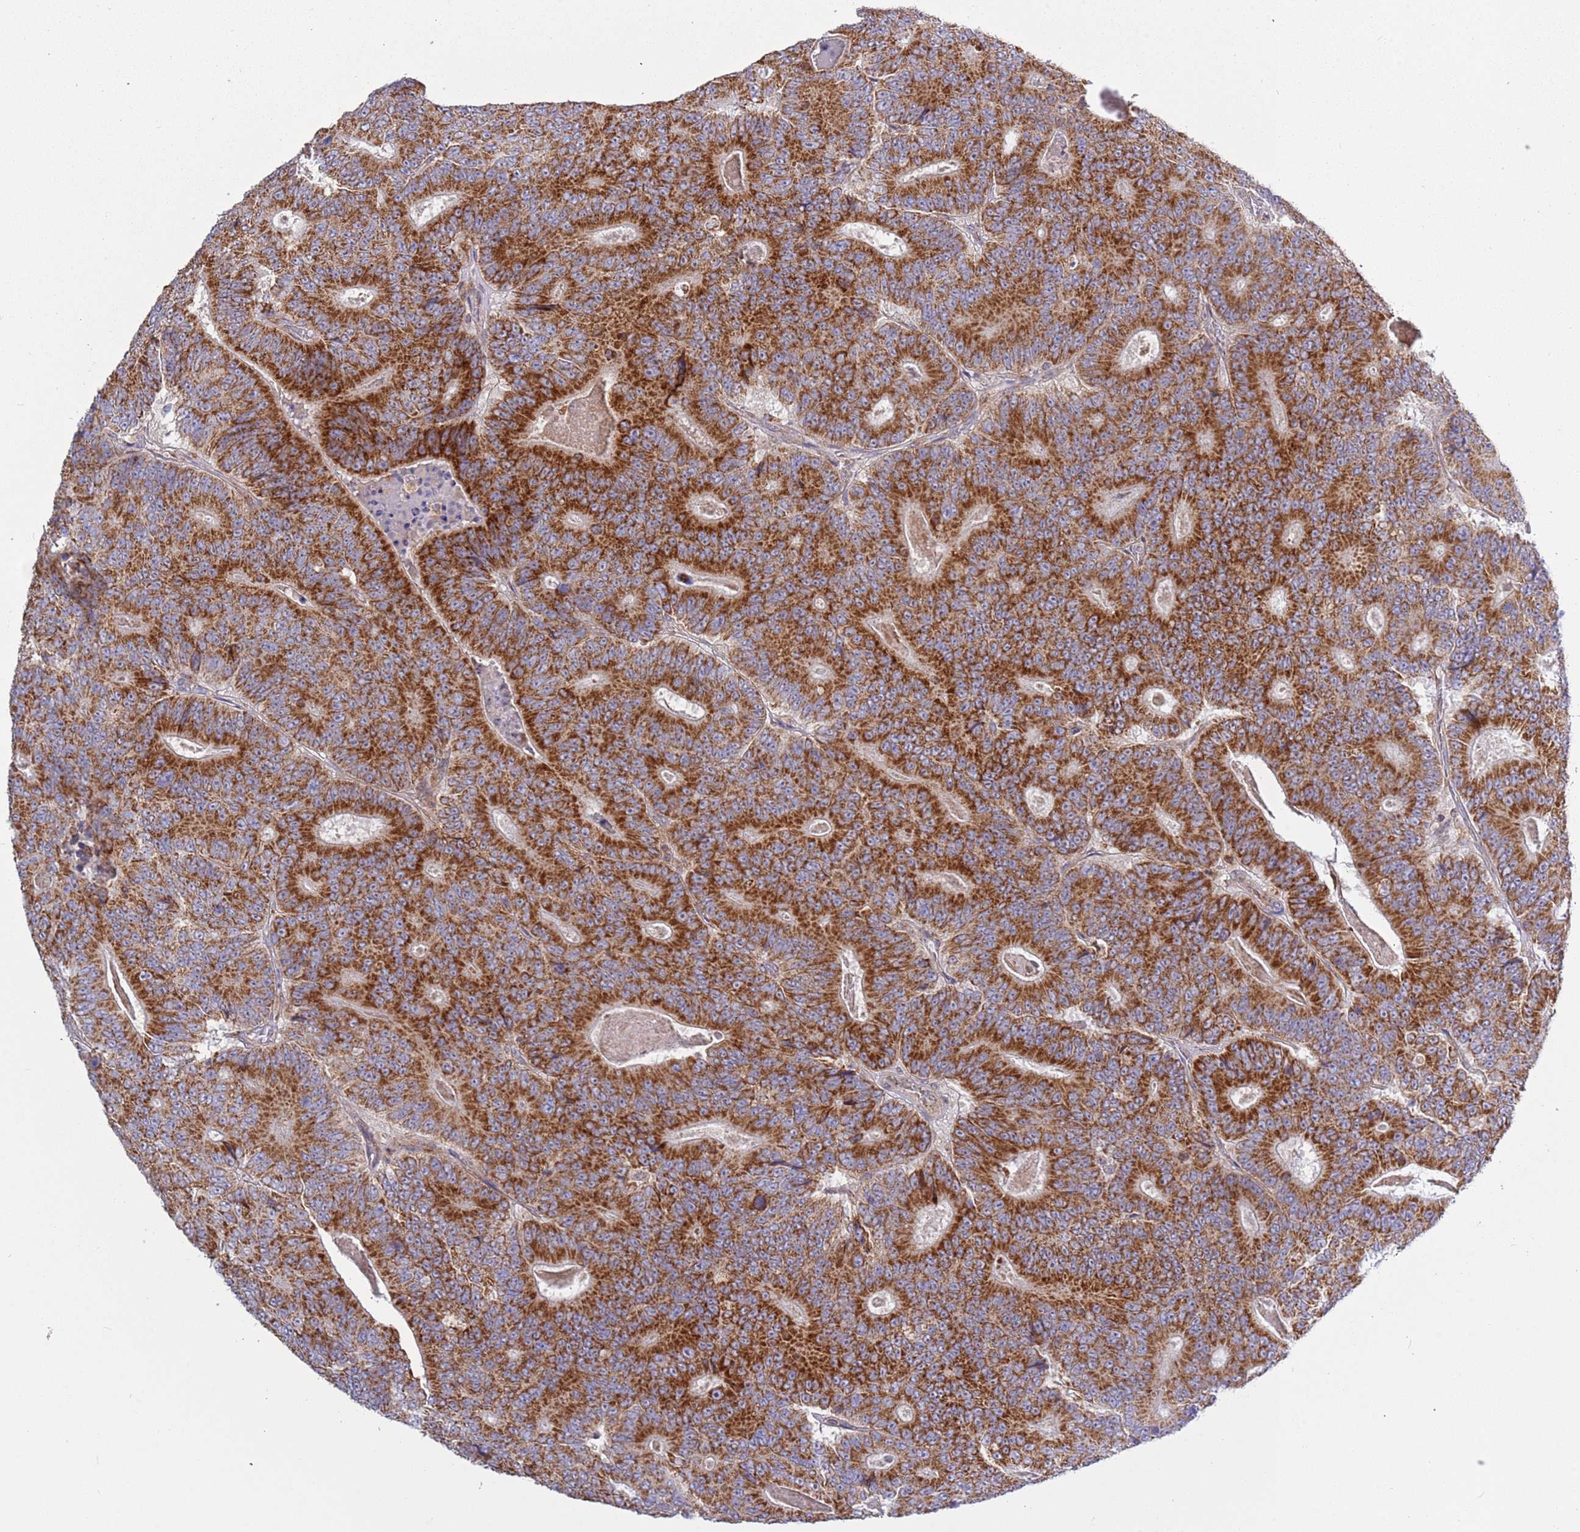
{"staining": {"intensity": "strong", "quantity": ">75%", "location": "cytoplasmic/membranous"}, "tissue": "colorectal cancer", "cell_type": "Tumor cells", "image_type": "cancer", "snomed": [{"axis": "morphology", "description": "Adenocarcinoma, NOS"}, {"axis": "topography", "description": "Colon"}], "caption": "Colorectal adenocarcinoma was stained to show a protein in brown. There is high levels of strong cytoplasmic/membranous positivity in approximately >75% of tumor cells. The staining was performed using DAB (3,3'-diaminobenzidine), with brown indicating positive protein expression. Nuclei are stained blue with hematoxylin.", "gene": "IRS4", "patient": {"sex": "male", "age": 83}}